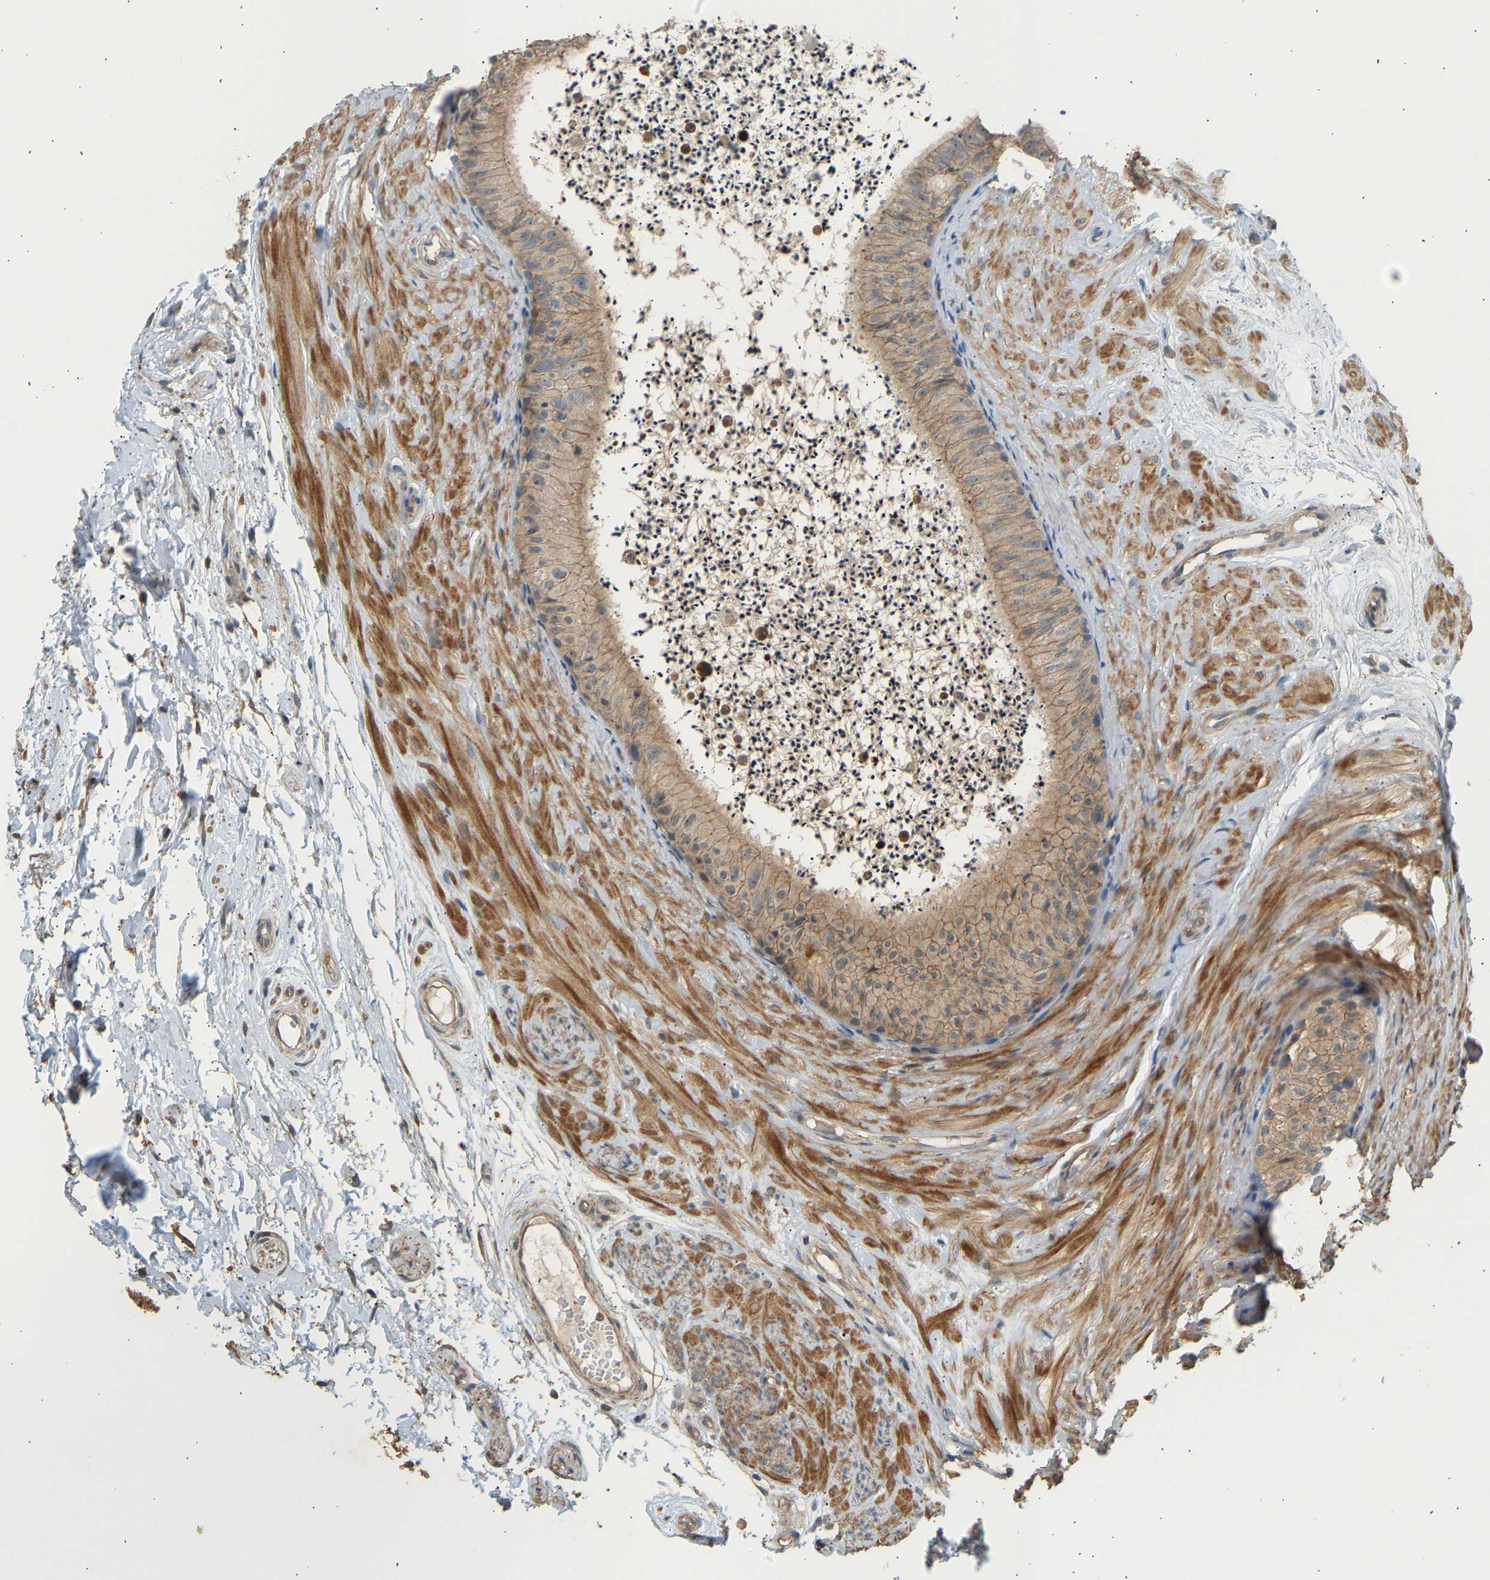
{"staining": {"intensity": "moderate", "quantity": ">75%", "location": "cytoplasmic/membranous"}, "tissue": "epididymis", "cell_type": "Glandular cells", "image_type": "normal", "snomed": [{"axis": "morphology", "description": "Normal tissue, NOS"}, {"axis": "topography", "description": "Epididymis"}], "caption": "Protein positivity by immunohistochemistry exhibits moderate cytoplasmic/membranous expression in approximately >75% of glandular cells in benign epididymis.", "gene": "RGL1", "patient": {"sex": "male", "age": 56}}